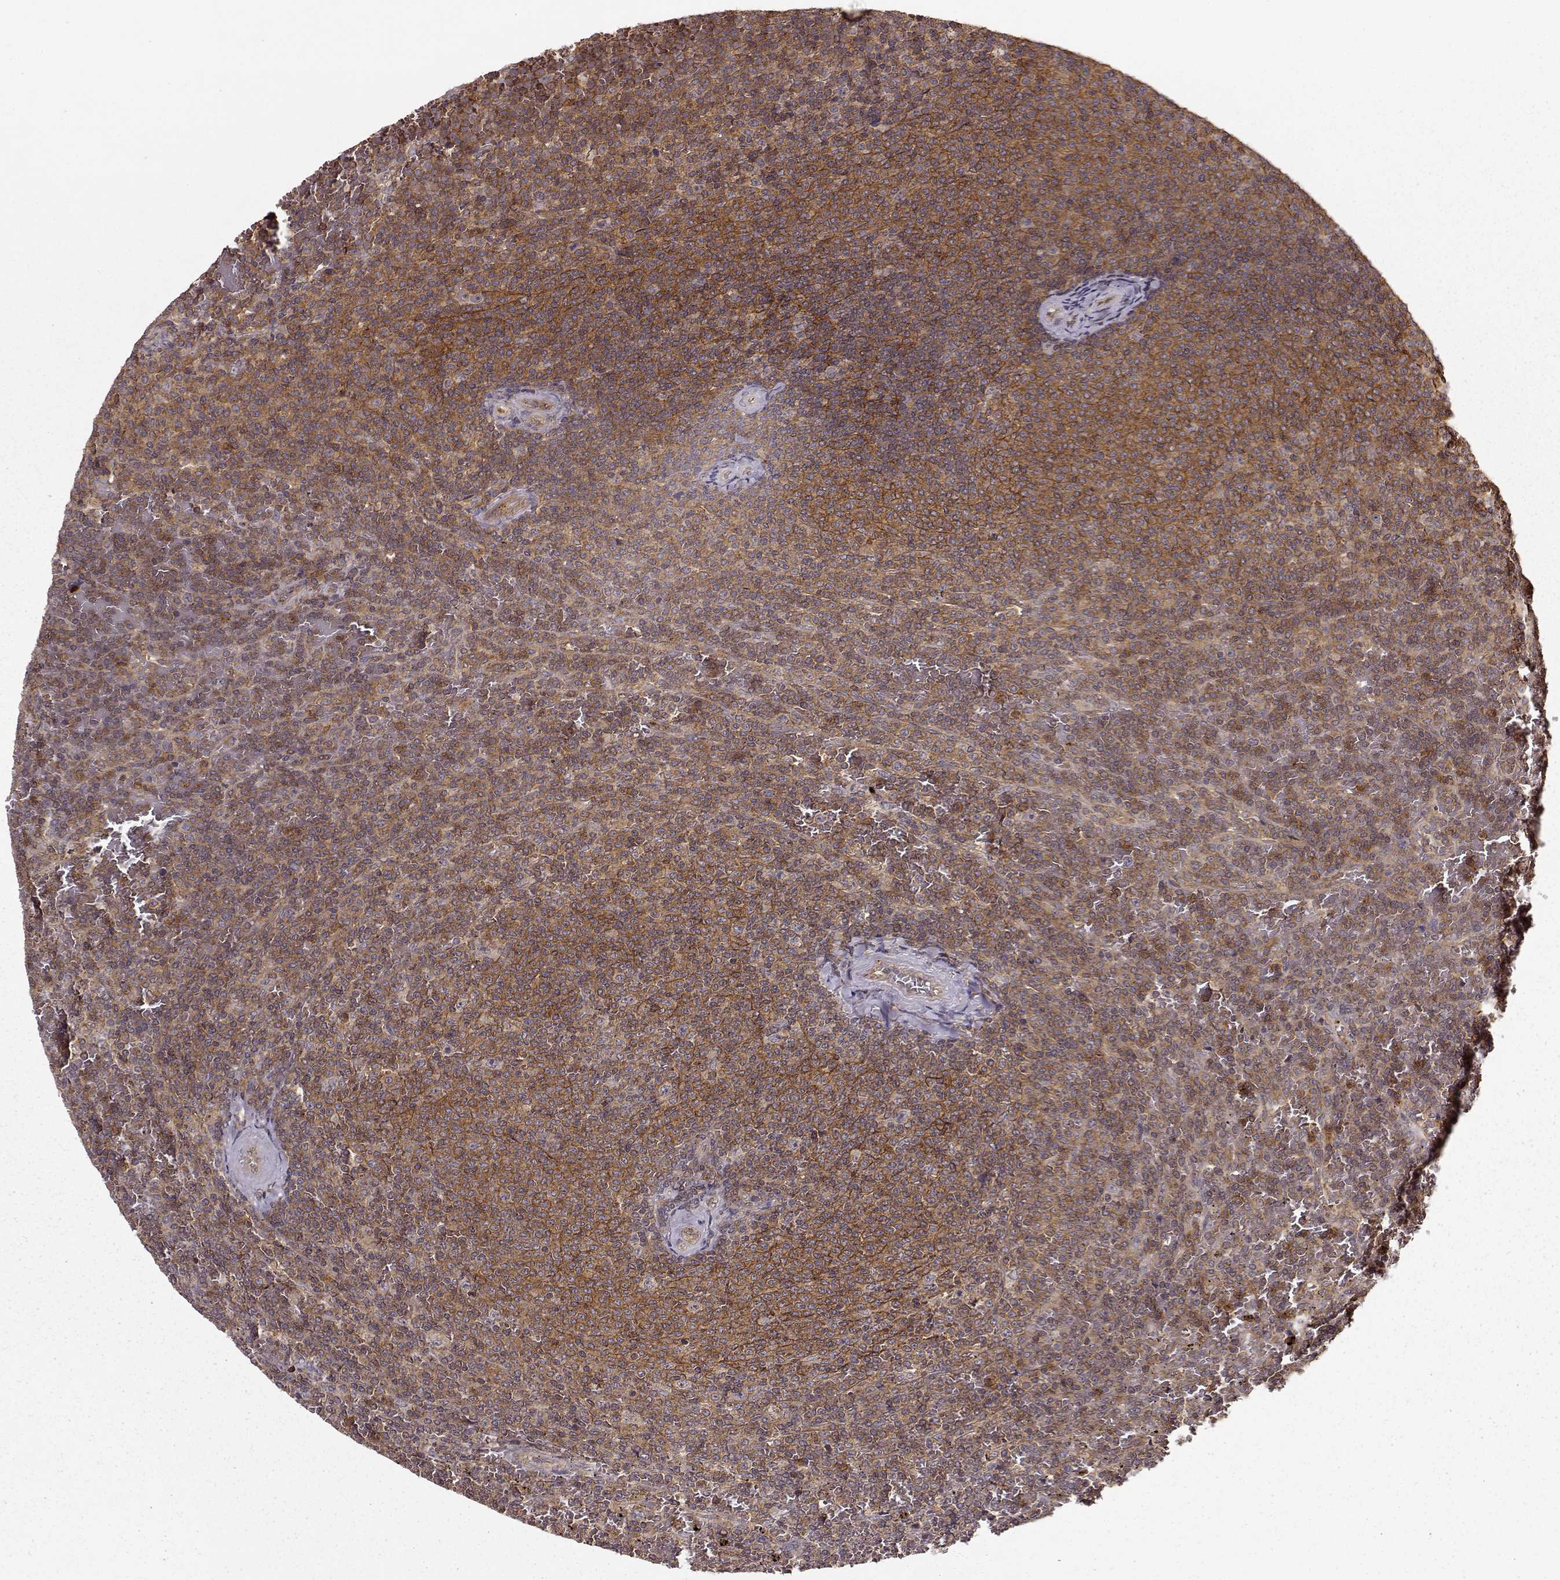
{"staining": {"intensity": "moderate", "quantity": ">75%", "location": "cytoplasmic/membranous"}, "tissue": "lymphoma", "cell_type": "Tumor cells", "image_type": "cancer", "snomed": [{"axis": "morphology", "description": "Malignant lymphoma, non-Hodgkin's type, Low grade"}, {"axis": "topography", "description": "Spleen"}], "caption": "Brown immunohistochemical staining in human low-grade malignant lymphoma, non-Hodgkin's type demonstrates moderate cytoplasmic/membranous expression in about >75% of tumor cells.", "gene": "IFRD2", "patient": {"sex": "female", "age": 77}}